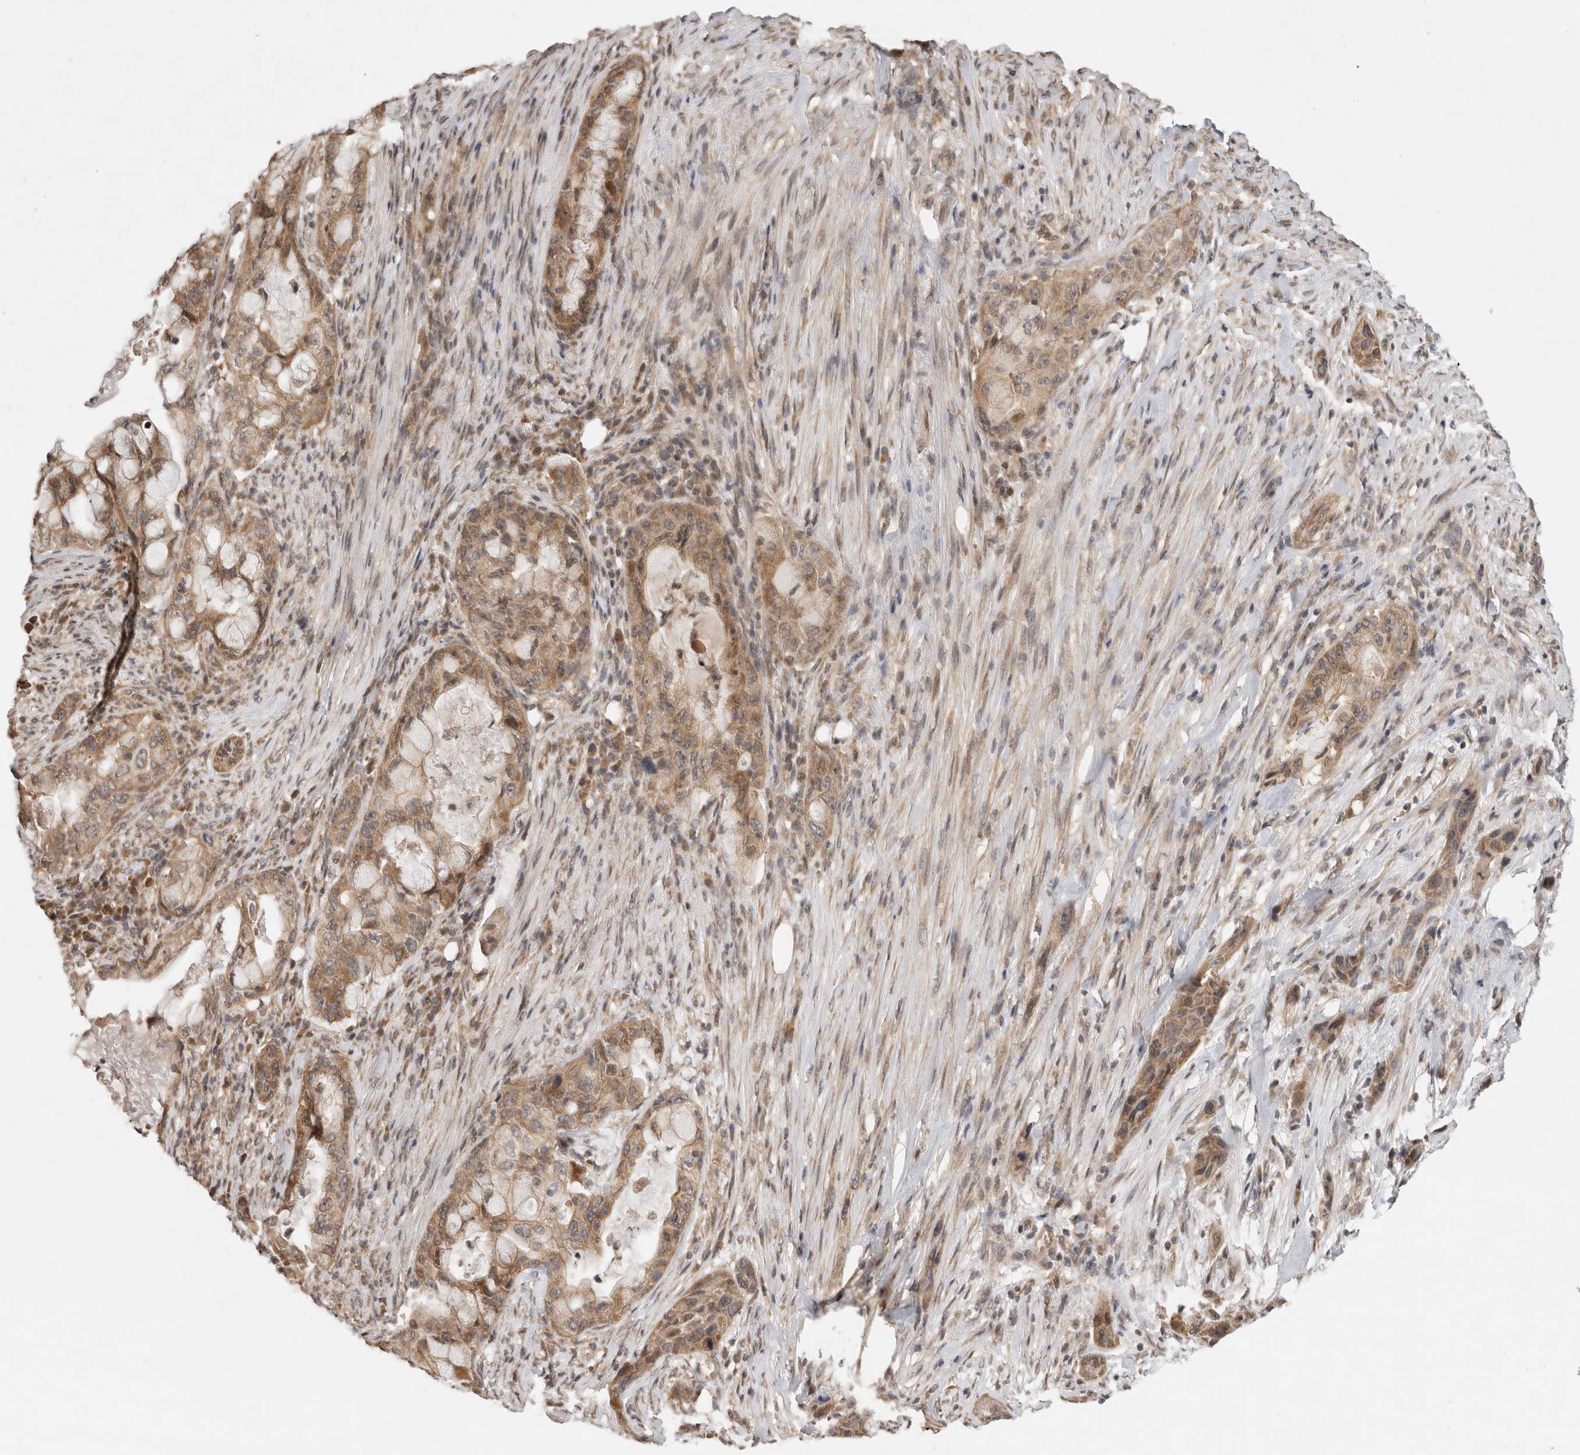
{"staining": {"intensity": "moderate", "quantity": ">75%", "location": "cytoplasmic/membranous"}, "tissue": "pancreatic cancer", "cell_type": "Tumor cells", "image_type": "cancer", "snomed": [{"axis": "morphology", "description": "Adenocarcinoma, NOS"}, {"axis": "topography", "description": "Pancreas"}], "caption": "This is a histology image of immunohistochemistry (IHC) staining of adenocarcinoma (pancreatic), which shows moderate expression in the cytoplasmic/membranous of tumor cells.", "gene": "EIF2AK1", "patient": {"sex": "male", "age": 53}}